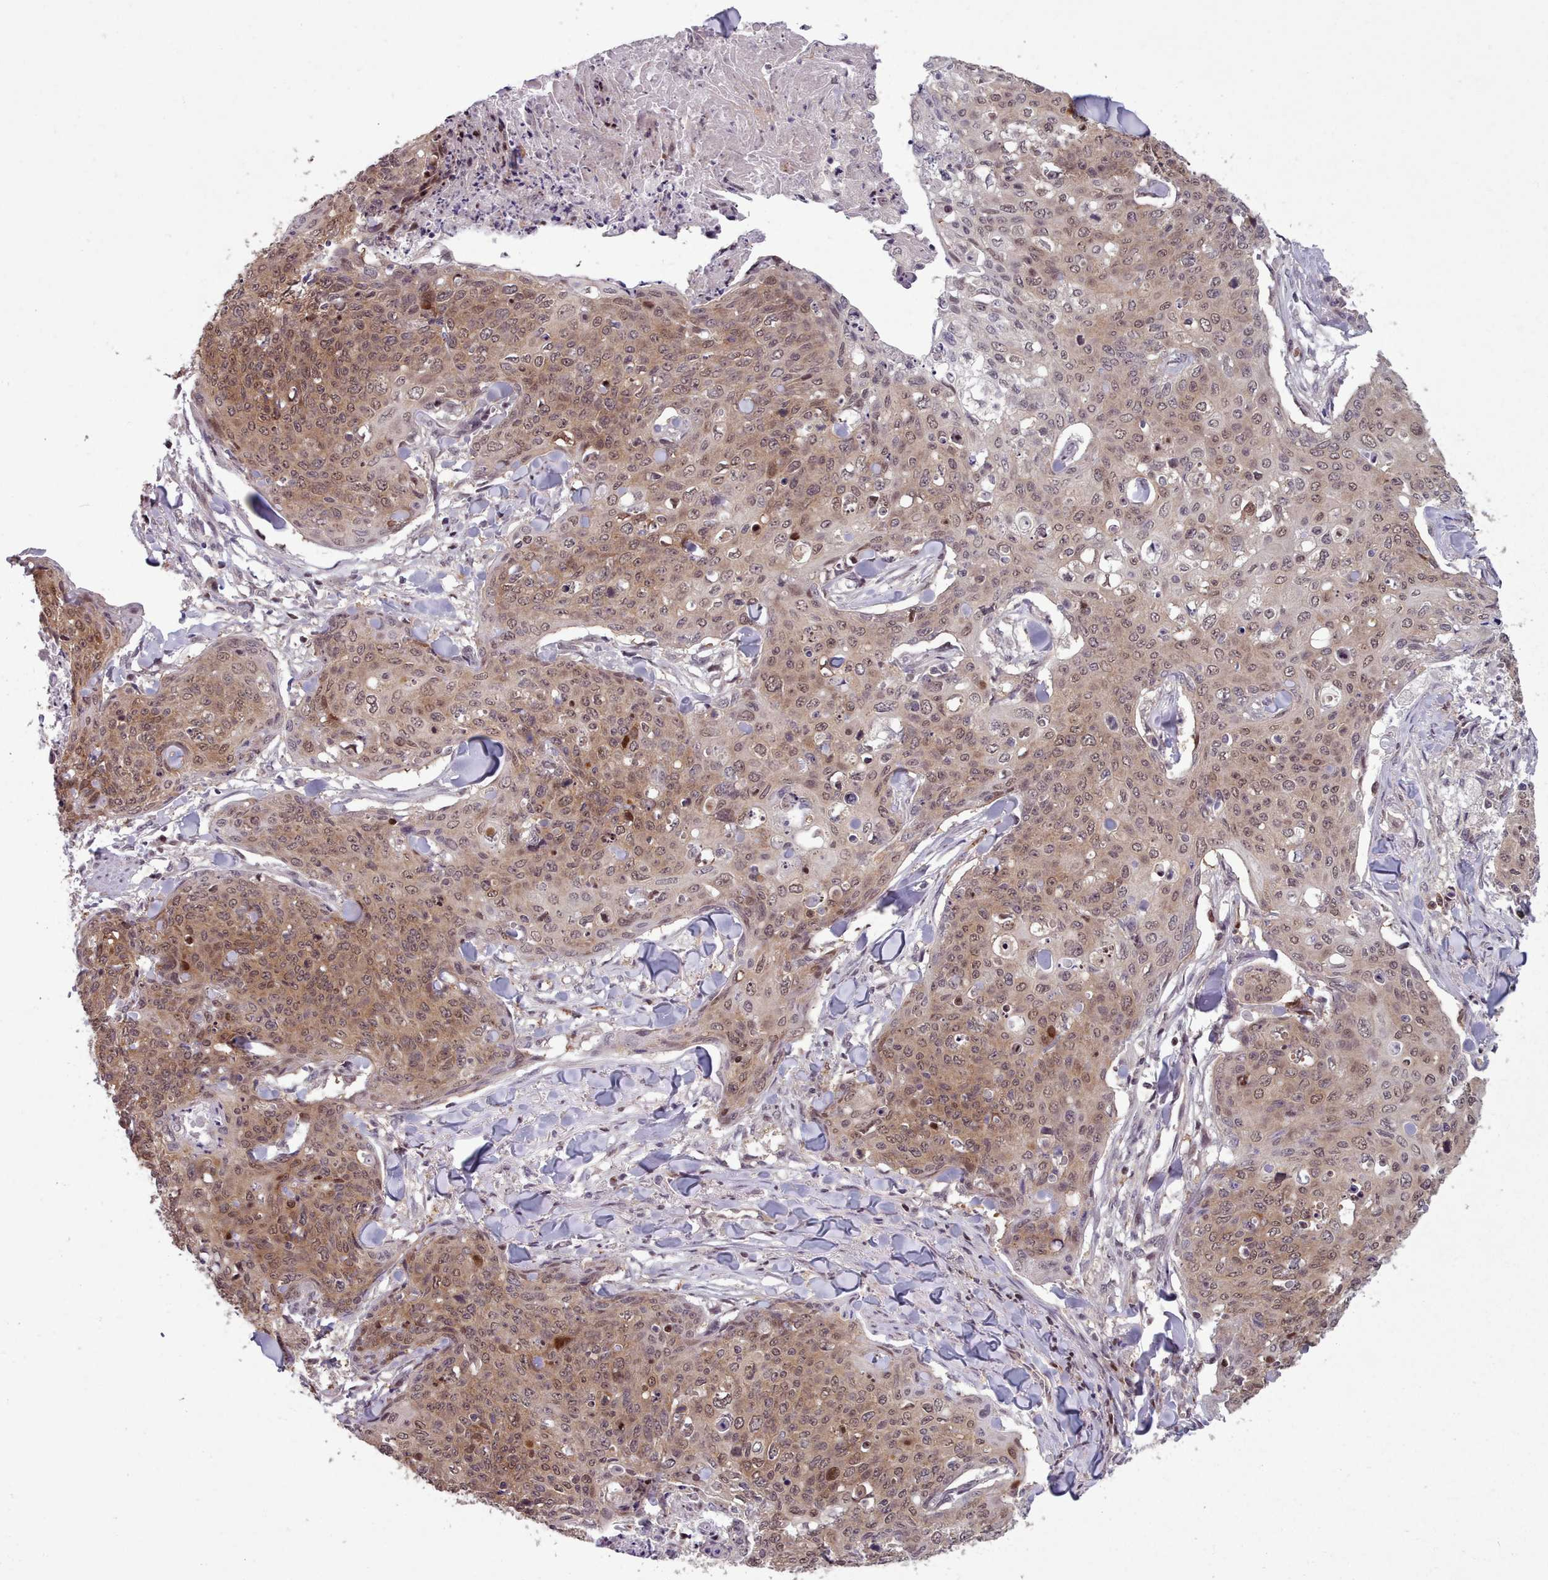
{"staining": {"intensity": "moderate", "quantity": ">75%", "location": "cytoplasmic/membranous,nuclear"}, "tissue": "skin cancer", "cell_type": "Tumor cells", "image_type": "cancer", "snomed": [{"axis": "morphology", "description": "Squamous cell carcinoma, NOS"}, {"axis": "topography", "description": "Skin"}, {"axis": "topography", "description": "Vulva"}], "caption": "Immunohistochemistry (IHC) micrograph of skin cancer stained for a protein (brown), which shows medium levels of moderate cytoplasmic/membranous and nuclear positivity in approximately >75% of tumor cells.", "gene": "ENSA", "patient": {"sex": "female", "age": 85}}